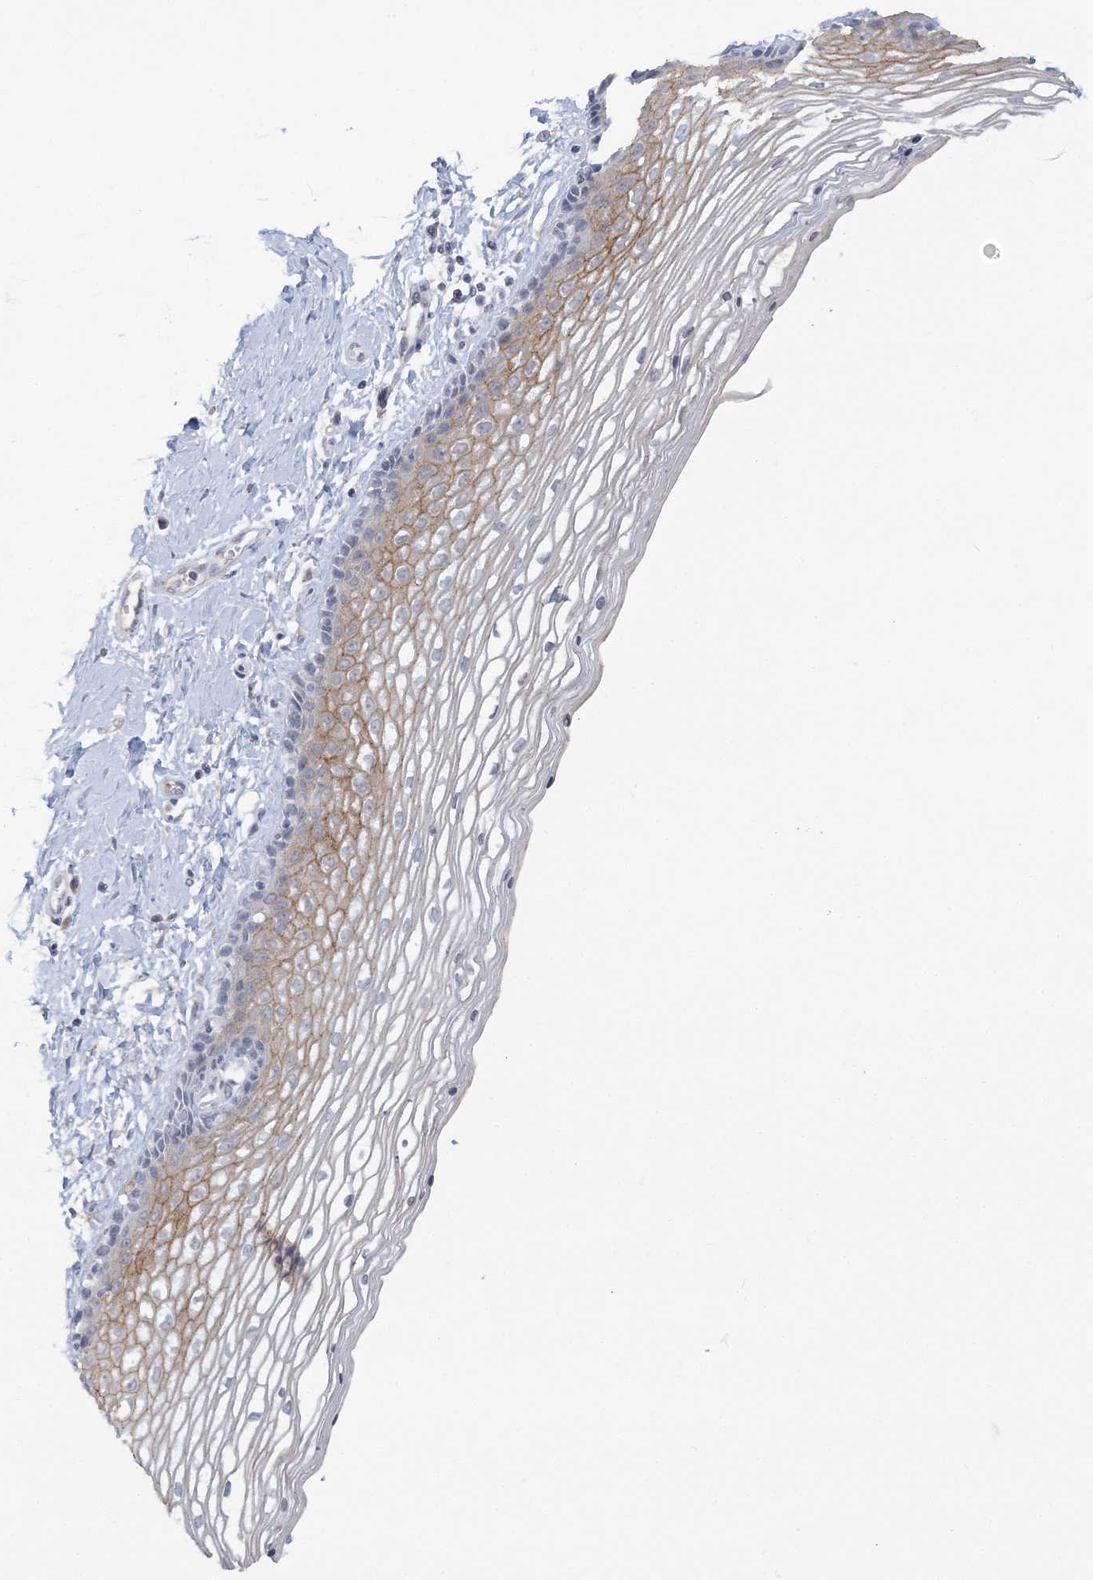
{"staining": {"intensity": "moderate", "quantity": "25%-75%", "location": "cytoplasmic/membranous"}, "tissue": "vagina", "cell_type": "Squamous epithelial cells", "image_type": "normal", "snomed": [{"axis": "morphology", "description": "Normal tissue, NOS"}, {"axis": "topography", "description": "Vagina"}], "caption": "Benign vagina was stained to show a protein in brown. There is medium levels of moderate cytoplasmic/membranous staining in about 25%-75% of squamous epithelial cells.", "gene": "ANKRD35", "patient": {"sex": "female", "age": 46}}